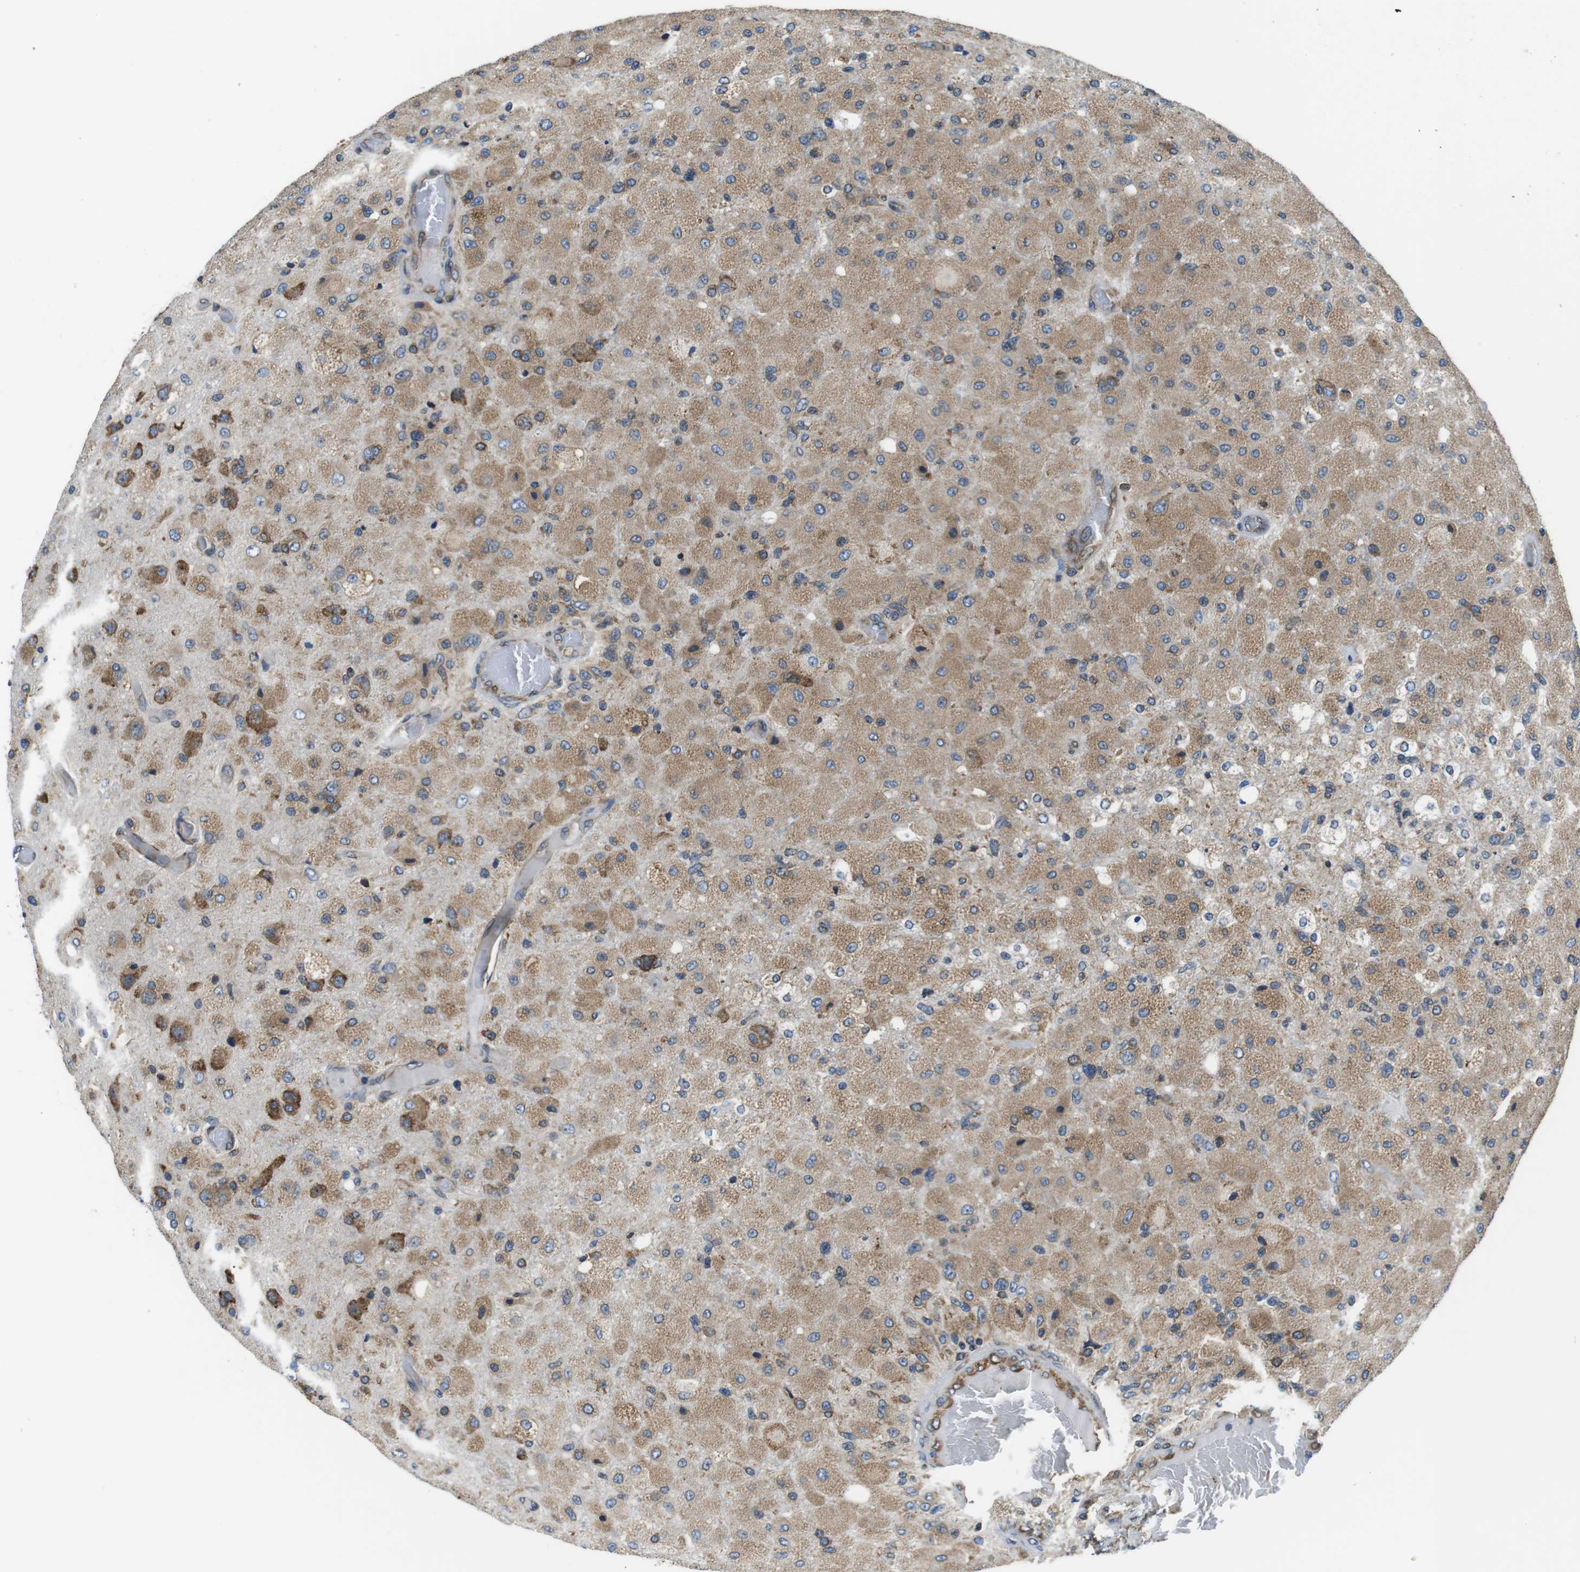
{"staining": {"intensity": "moderate", "quantity": ">75%", "location": "cytoplasmic/membranous"}, "tissue": "glioma", "cell_type": "Tumor cells", "image_type": "cancer", "snomed": [{"axis": "morphology", "description": "Normal tissue, NOS"}, {"axis": "morphology", "description": "Glioma, malignant, High grade"}, {"axis": "topography", "description": "Cerebral cortex"}], "caption": "Tumor cells display moderate cytoplasmic/membranous staining in approximately >75% of cells in glioma.", "gene": "UGGT1", "patient": {"sex": "male", "age": 77}}